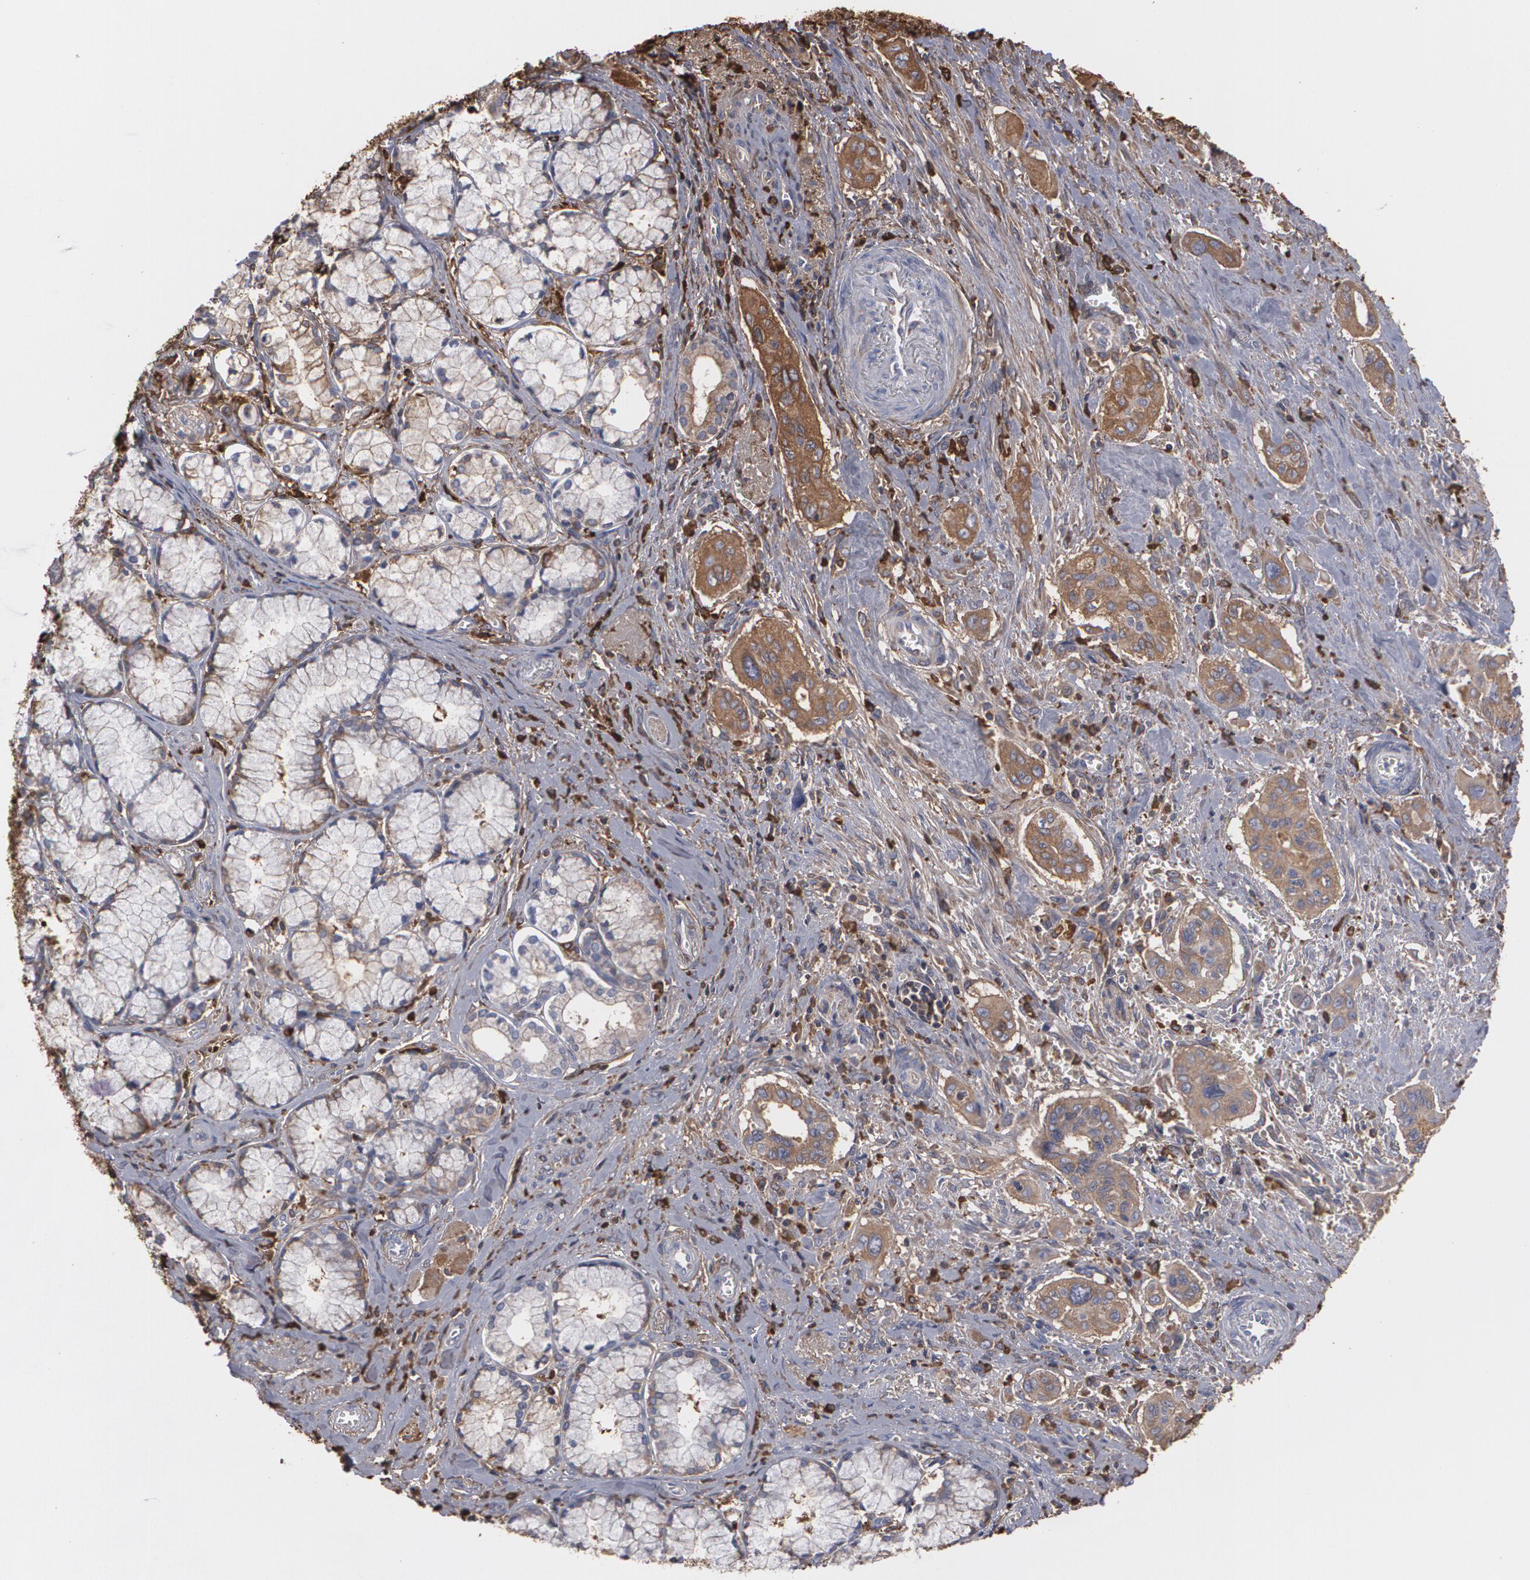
{"staining": {"intensity": "moderate", "quantity": ">75%", "location": "cytoplasmic/membranous"}, "tissue": "pancreatic cancer", "cell_type": "Tumor cells", "image_type": "cancer", "snomed": [{"axis": "morphology", "description": "Adenocarcinoma, NOS"}, {"axis": "topography", "description": "Pancreas"}], "caption": "Immunohistochemical staining of pancreatic adenocarcinoma exhibits moderate cytoplasmic/membranous protein staining in about >75% of tumor cells.", "gene": "ODC1", "patient": {"sex": "male", "age": 77}}